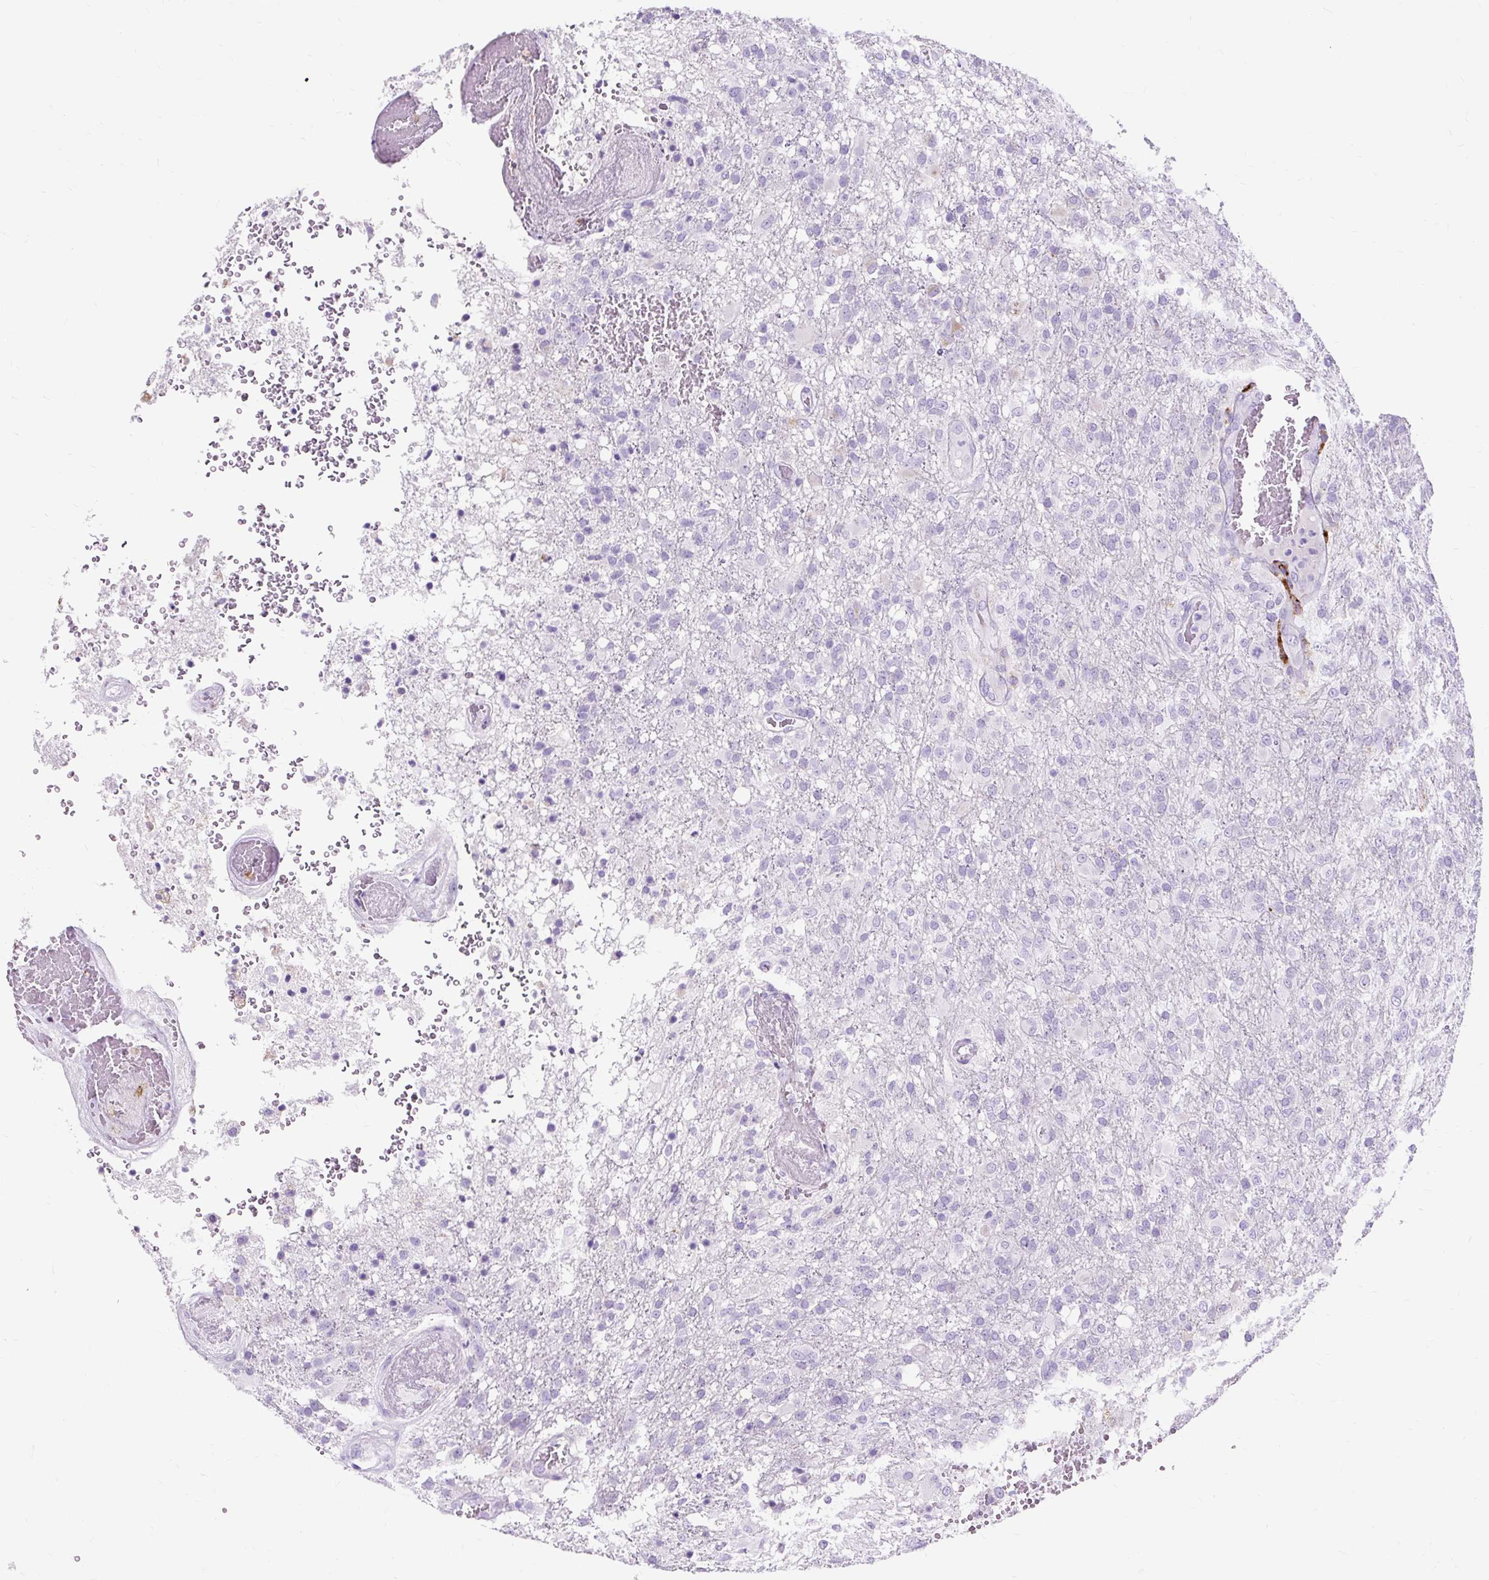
{"staining": {"intensity": "negative", "quantity": "none", "location": "none"}, "tissue": "glioma", "cell_type": "Tumor cells", "image_type": "cancer", "snomed": [{"axis": "morphology", "description": "Glioma, malignant, High grade"}, {"axis": "topography", "description": "Brain"}], "caption": "Tumor cells show no significant protein expression in malignant glioma (high-grade). The staining was performed using DAB to visualize the protein expression in brown, while the nuclei were stained in blue with hematoxylin (Magnification: 20x).", "gene": "HLA-DRA", "patient": {"sex": "female", "age": 74}}